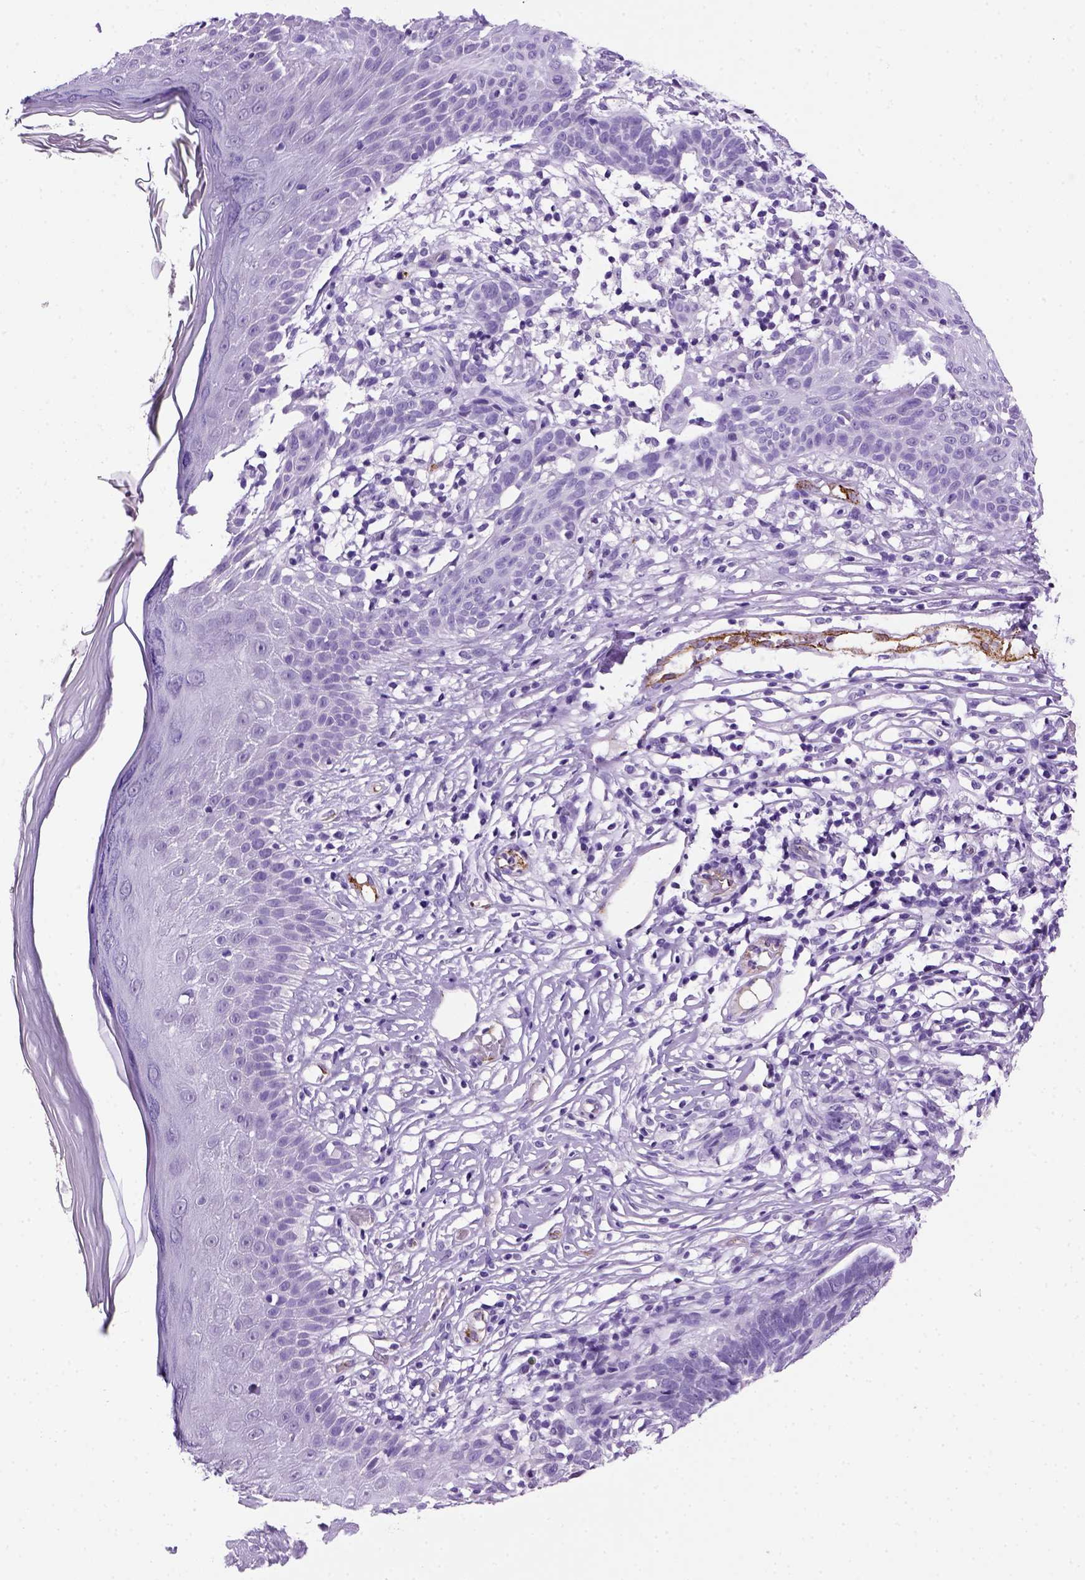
{"staining": {"intensity": "negative", "quantity": "none", "location": "none"}, "tissue": "skin cancer", "cell_type": "Tumor cells", "image_type": "cancer", "snomed": [{"axis": "morphology", "description": "Basal cell carcinoma"}, {"axis": "topography", "description": "Skin"}], "caption": "Human skin cancer stained for a protein using IHC shows no positivity in tumor cells.", "gene": "VWF", "patient": {"sex": "male", "age": 85}}